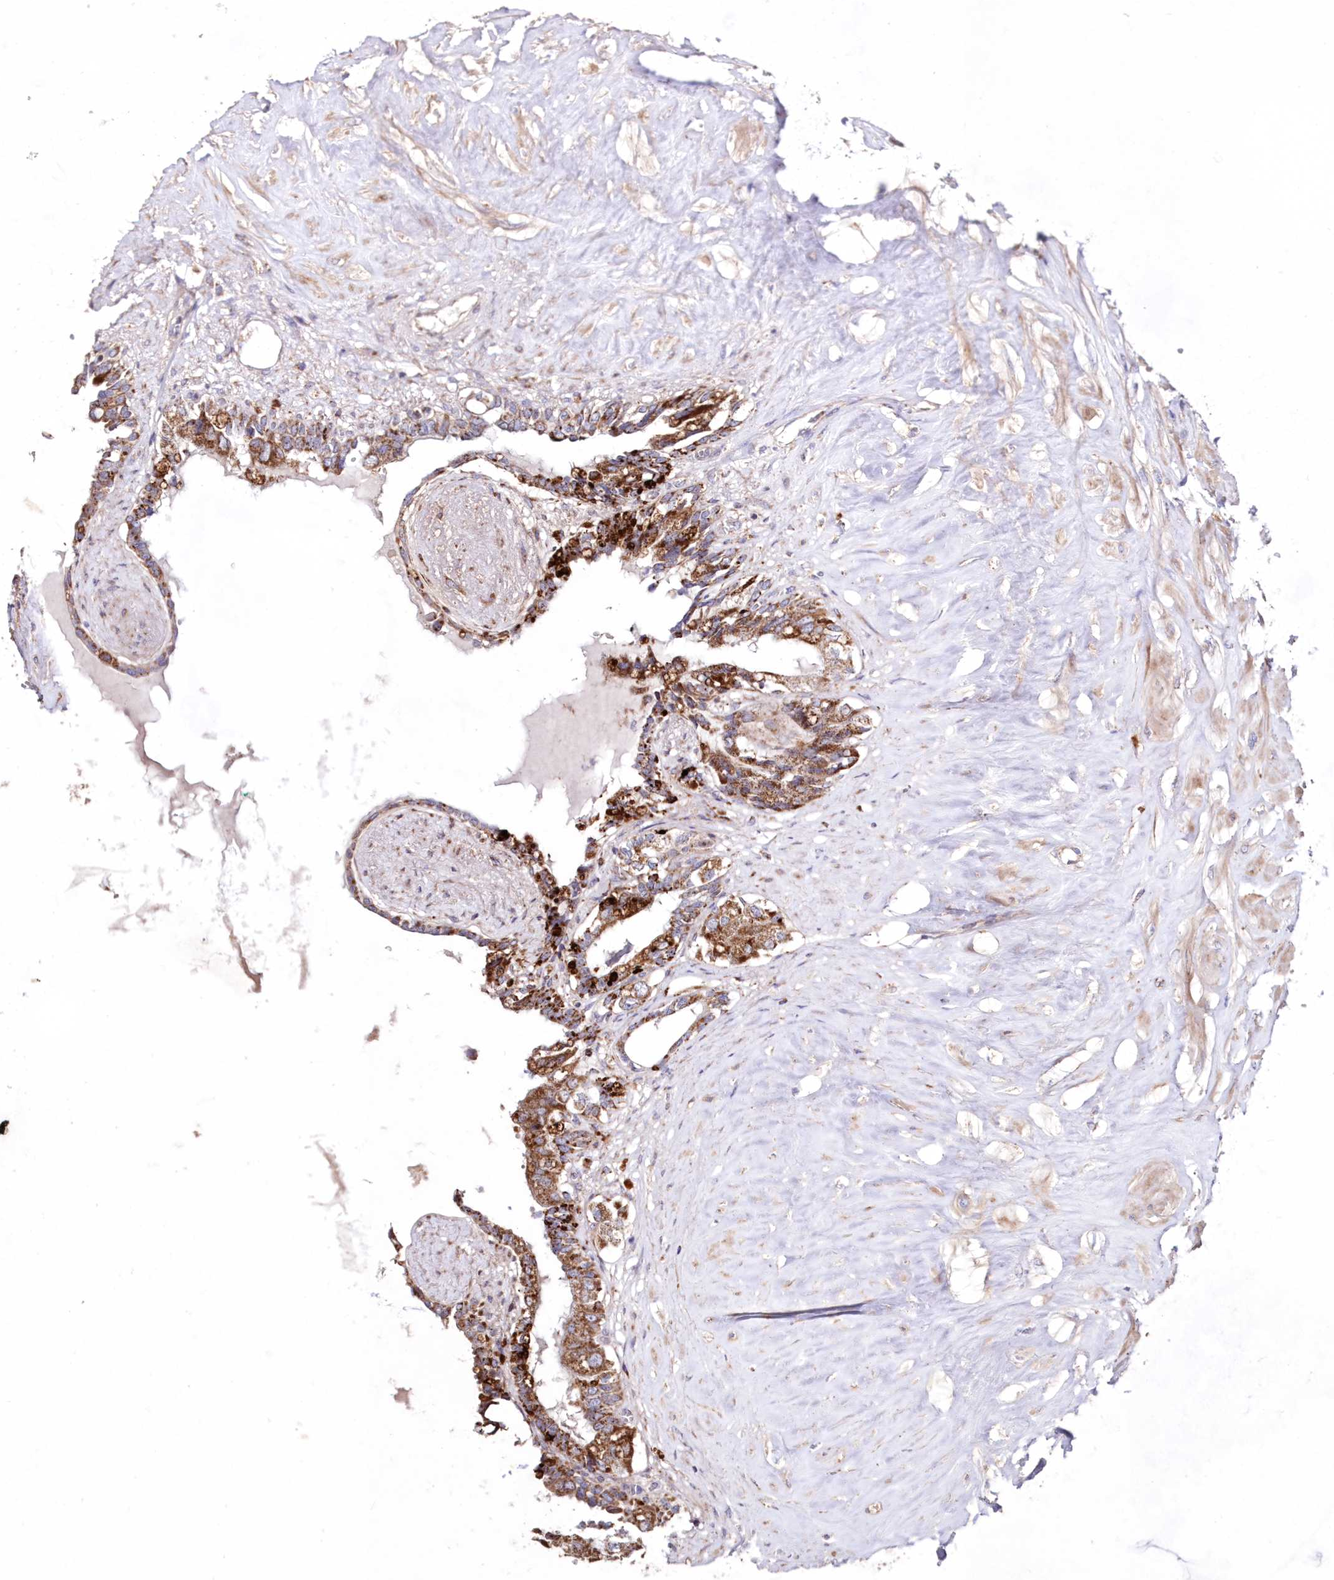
{"staining": {"intensity": "moderate", "quantity": ">75%", "location": "cytoplasmic/membranous"}, "tissue": "seminal vesicle", "cell_type": "Glandular cells", "image_type": "normal", "snomed": [{"axis": "morphology", "description": "Normal tissue, NOS"}, {"axis": "topography", "description": "Seminal veicle"}], "caption": "DAB (3,3'-diaminobenzidine) immunohistochemical staining of benign seminal vesicle reveals moderate cytoplasmic/membranous protein staining in approximately >75% of glandular cells. (DAB (3,3'-diaminobenzidine) IHC with brightfield microscopy, high magnification).", "gene": "HADHB", "patient": {"sex": "male", "age": 63}}